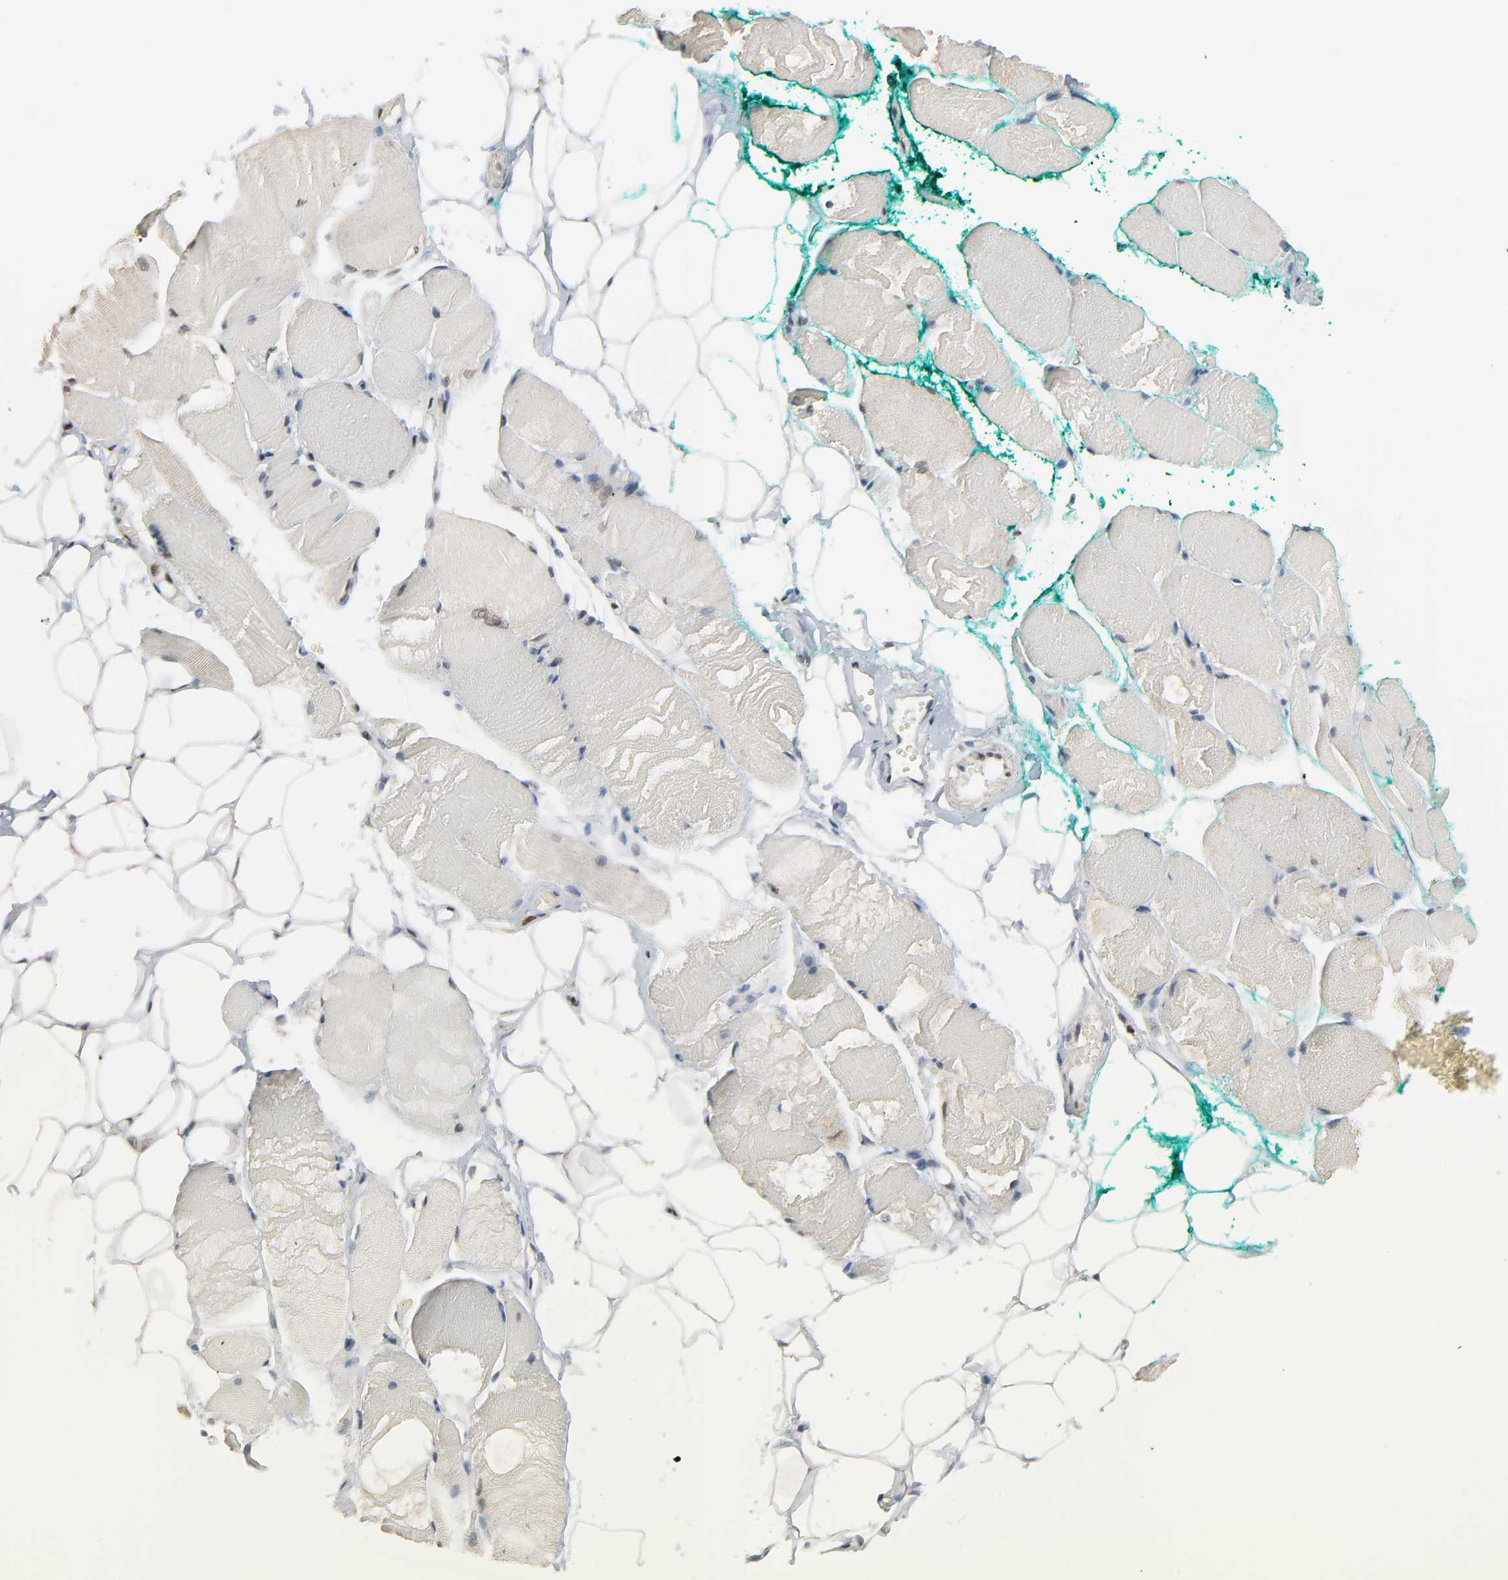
{"staining": {"intensity": "negative", "quantity": "none", "location": "none"}, "tissue": "skeletal muscle", "cell_type": "Myocytes", "image_type": "normal", "snomed": [{"axis": "morphology", "description": "Normal tissue, NOS"}, {"axis": "topography", "description": "Skeletal muscle"}, {"axis": "topography", "description": "Peripheral nerve tissue"}], "caption": "This photomicrograph is of unremarkable skeletal muscle stained with immunohistochemistry (IHC) to label a protein in brown with the nuclei are counter-stained blue. There is no expression in myocytes. Nuclei are stained in blue.", "gene": "DOCK8", "patient": {"sex": "female", "age": 84}}